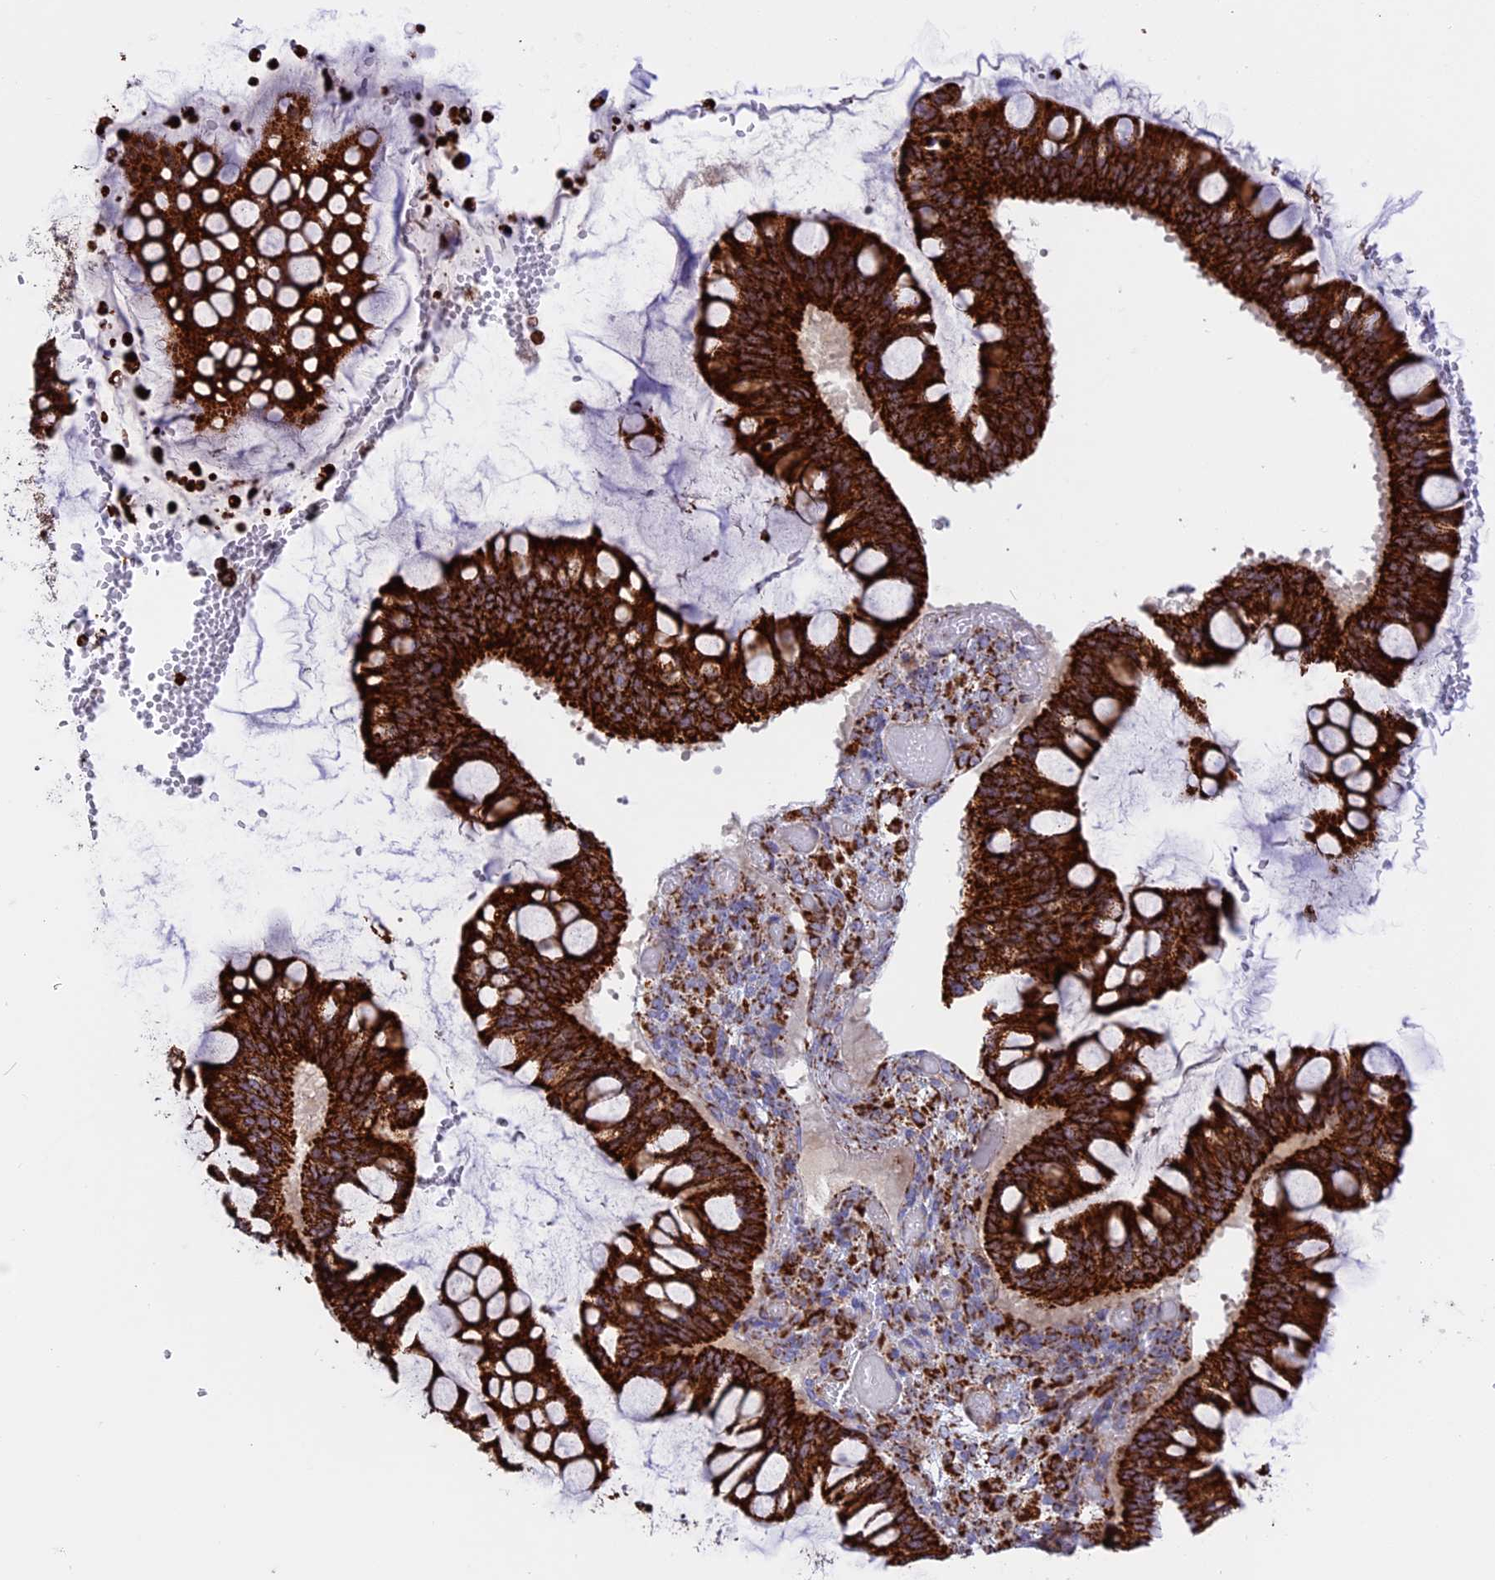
{"staining": {"intensity": "strong", "quantity": ">75%", "location": "cytoplasmic/membranous"}, "tissue": "ovarian cancer", "cell_type": "Tumor cells", "image_type": "cancer", "snomed": [{"axis": "morphology", "description": "Cystadenocarcinoma, mucinous, NOS"}, {"axis": "topography", "description": "Ovary"}], "caption": "Ovarian cancer was stained to show a protein in brown. There is high levels of strong cytoplasmic/membranous staining in approximately >75% of tumor cells.", "gene": "UQCRB", "patient": {"sex": "female", "age": 73}}